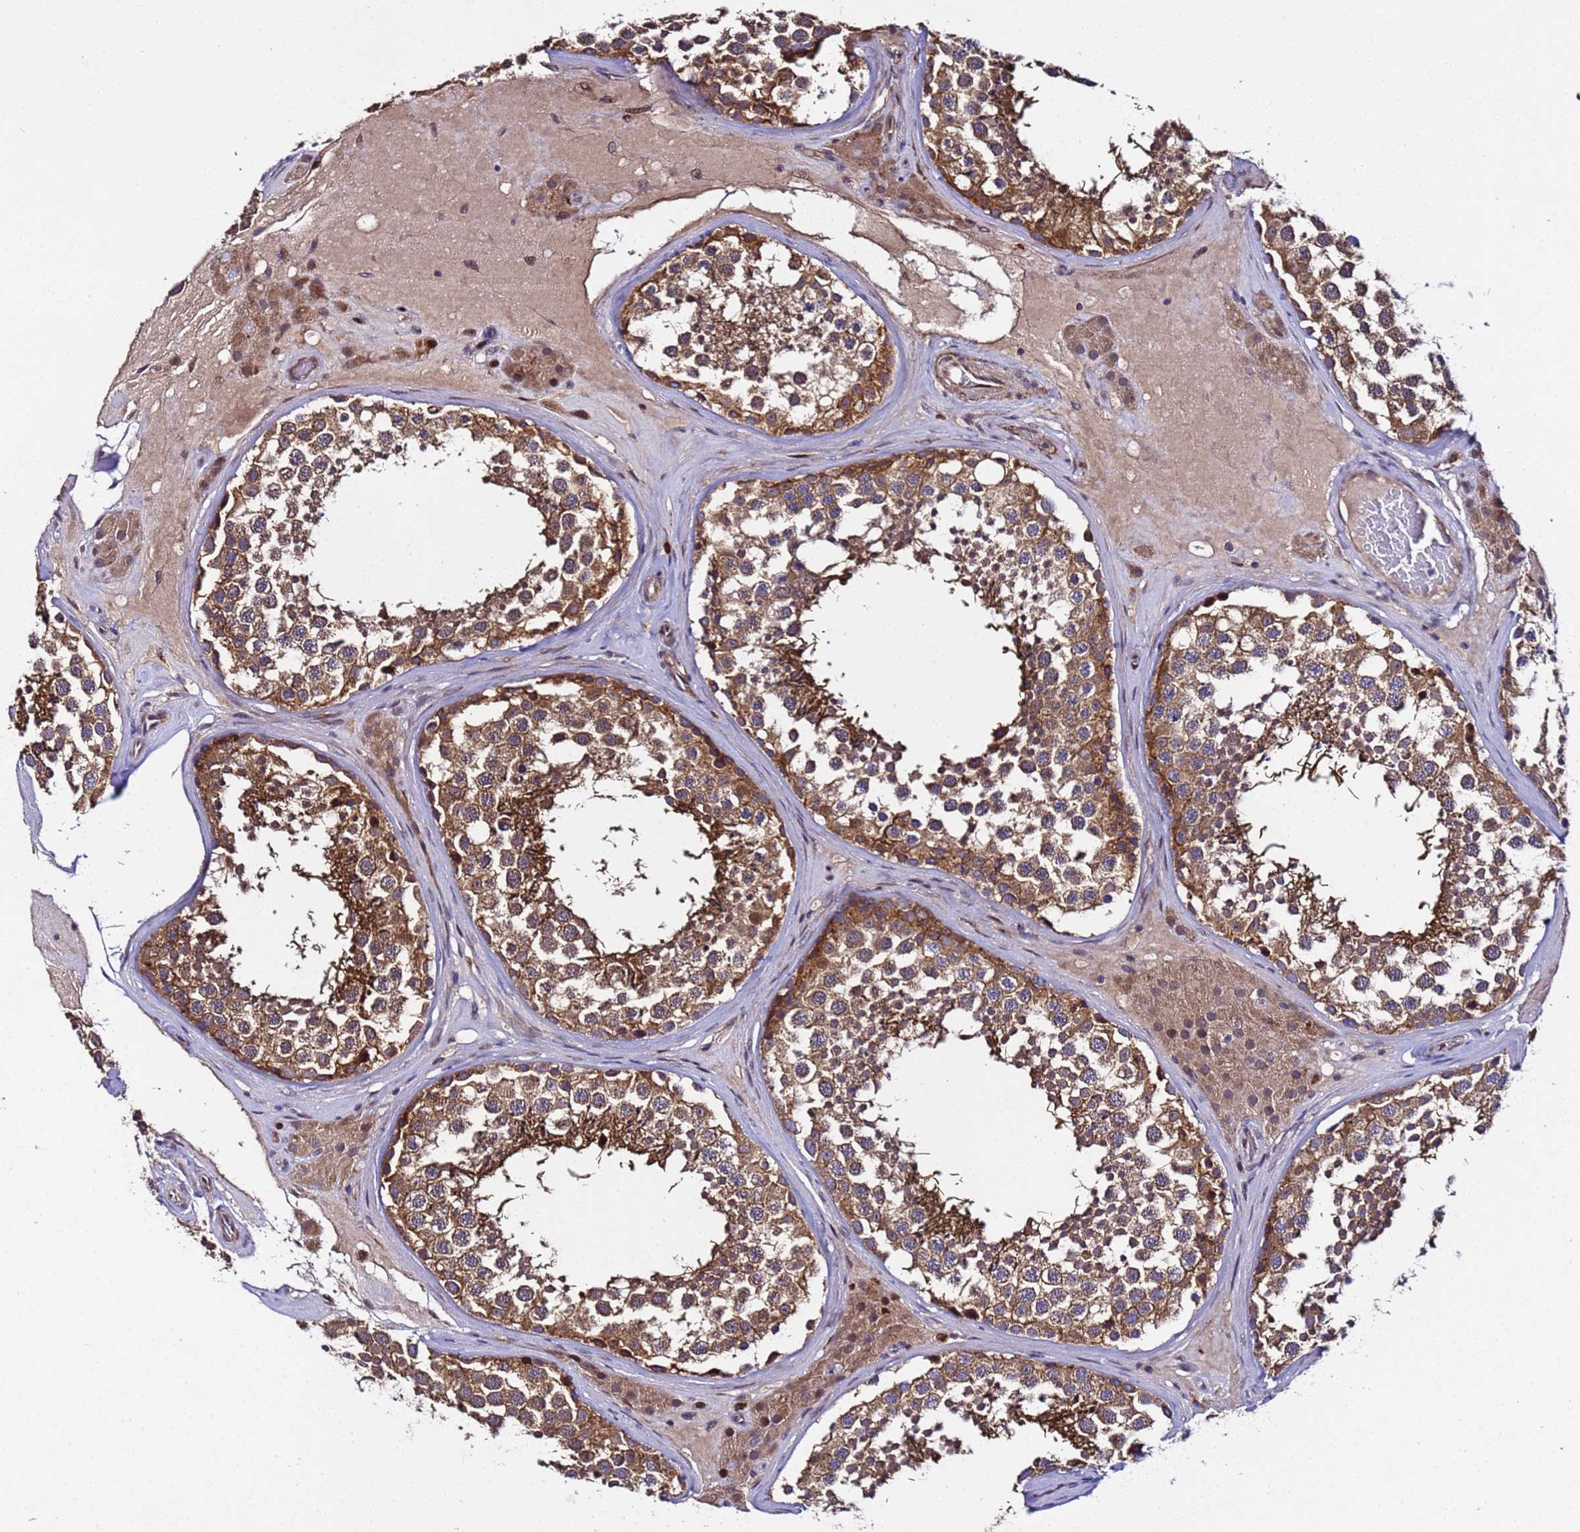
{"staining": {"intensity": "strong", "quantity": ">75%", "location": "cytoplasmic/membranous"}, "tissue": "testis", "cell_type": "Cells in seminiferous ducts", "image_type": "normal", "snomed": [{"axis": "morphology", "description": "Normal tissue, NOS"}, {"axis": "topography", "description": "Testis"}], "caption": "DAB (3,3'-diaminobenzidine) immunohistochemical staining of normal testis displays strong cytoplasmic/membranous protein staining in about >75% of cells in seminiferous ducts. Using DAB (3,3'-diaminobenzidine) (brown) and hematoxylin (blue) stains, captured at high magnification using brightfield microscopy.", "gene": "PLXDC2", "patient": {"sex": "male", "age": 46}}